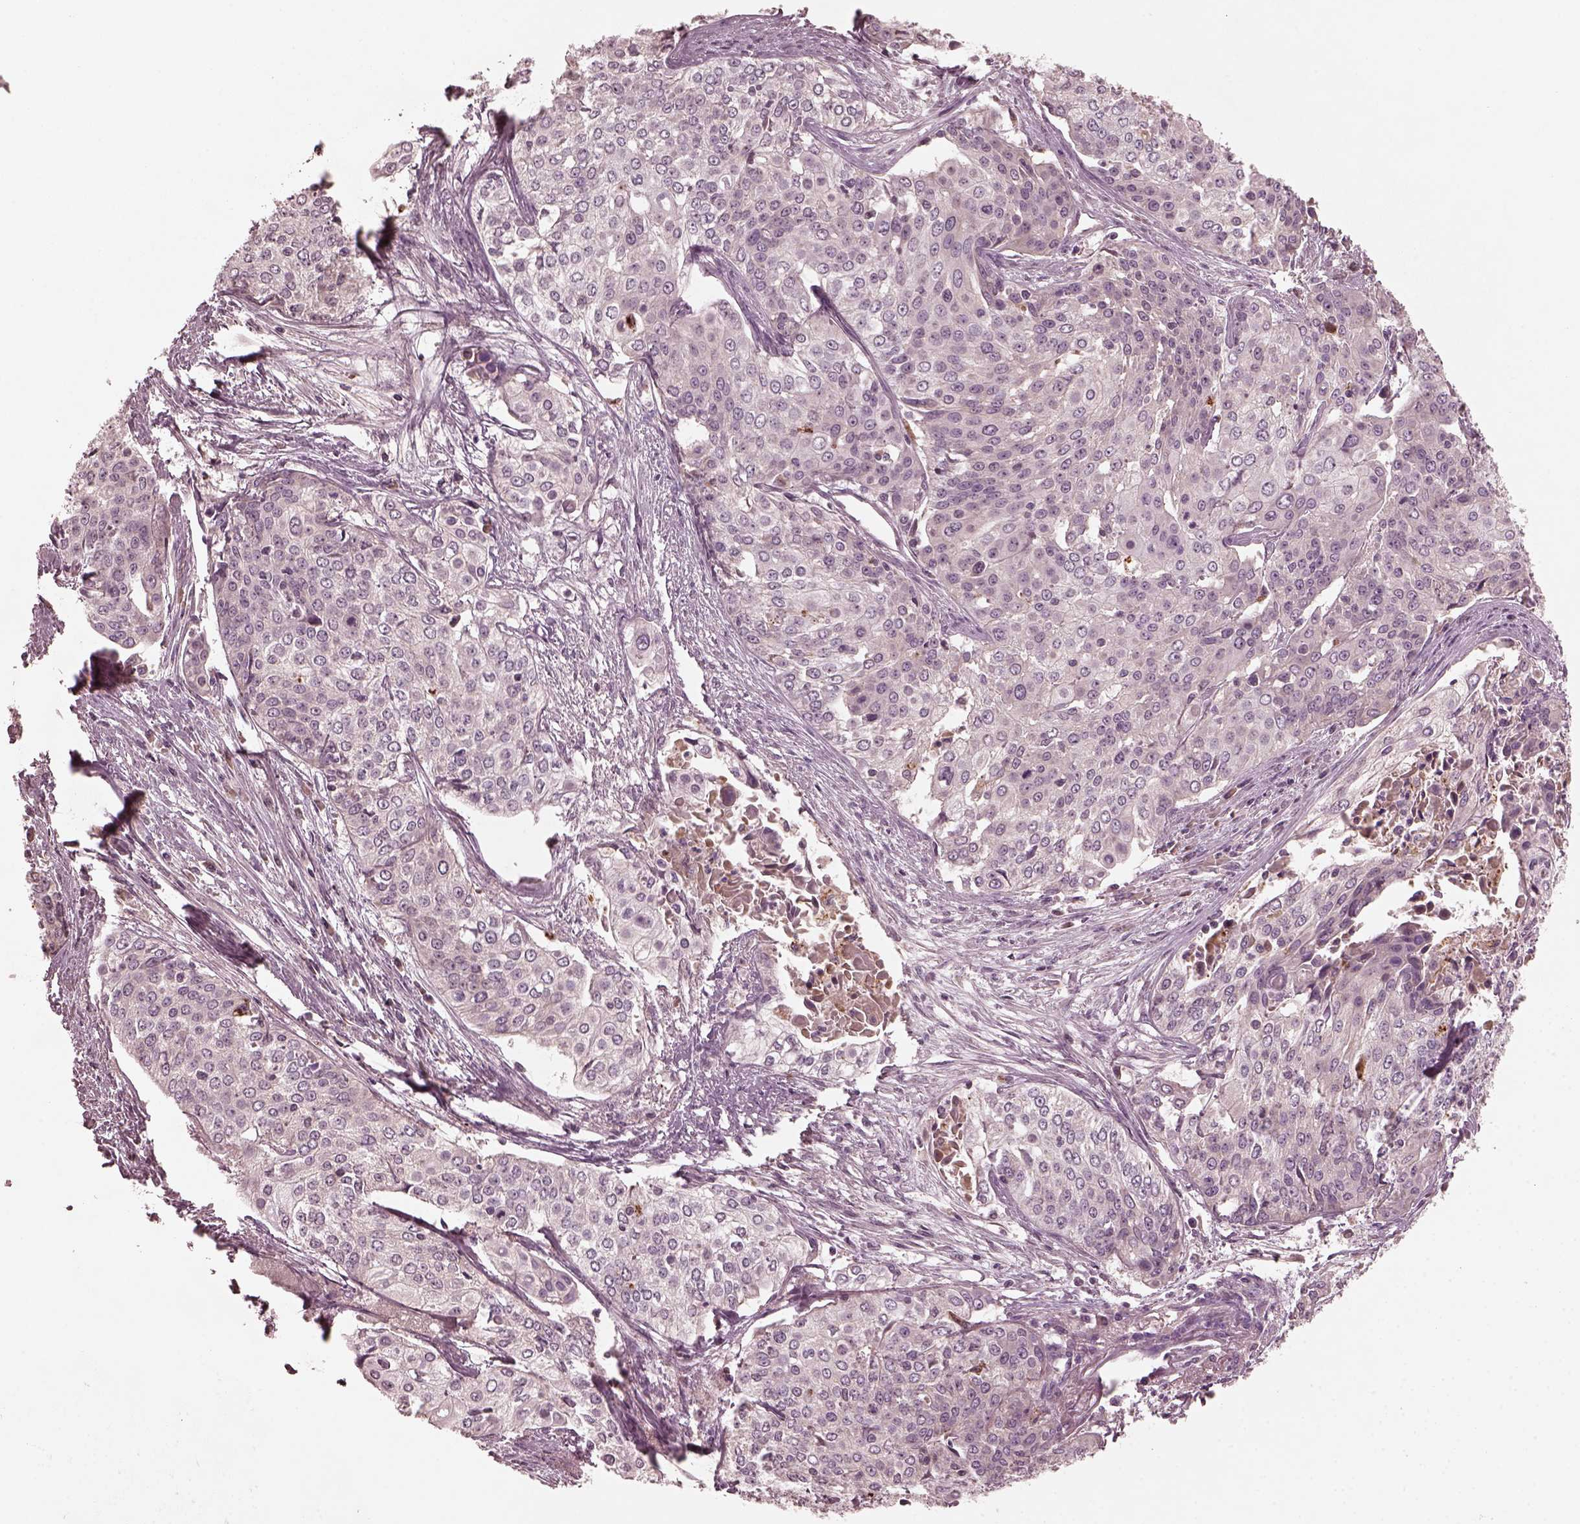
{"staining": {"intensity": "negative", "quantity": "none", "location": "none"}, "tissue": "cervical cancer", "cell_type": "Tumor cells", "image_type": "cancer", "snomed": [{"axis": "morphology", "description": "Squamous cell carcinoma, NOS"}, {"axis": "topography", "description": "Cervix"}], "caption": "High power microscopy histopathology image of an IHC micrograph of cervical squamous cell carcinoma, revealing no significant positivity in tumor cells.", "gene": "VWA5B1", "patient": {"sex": "female", "age": 39}}